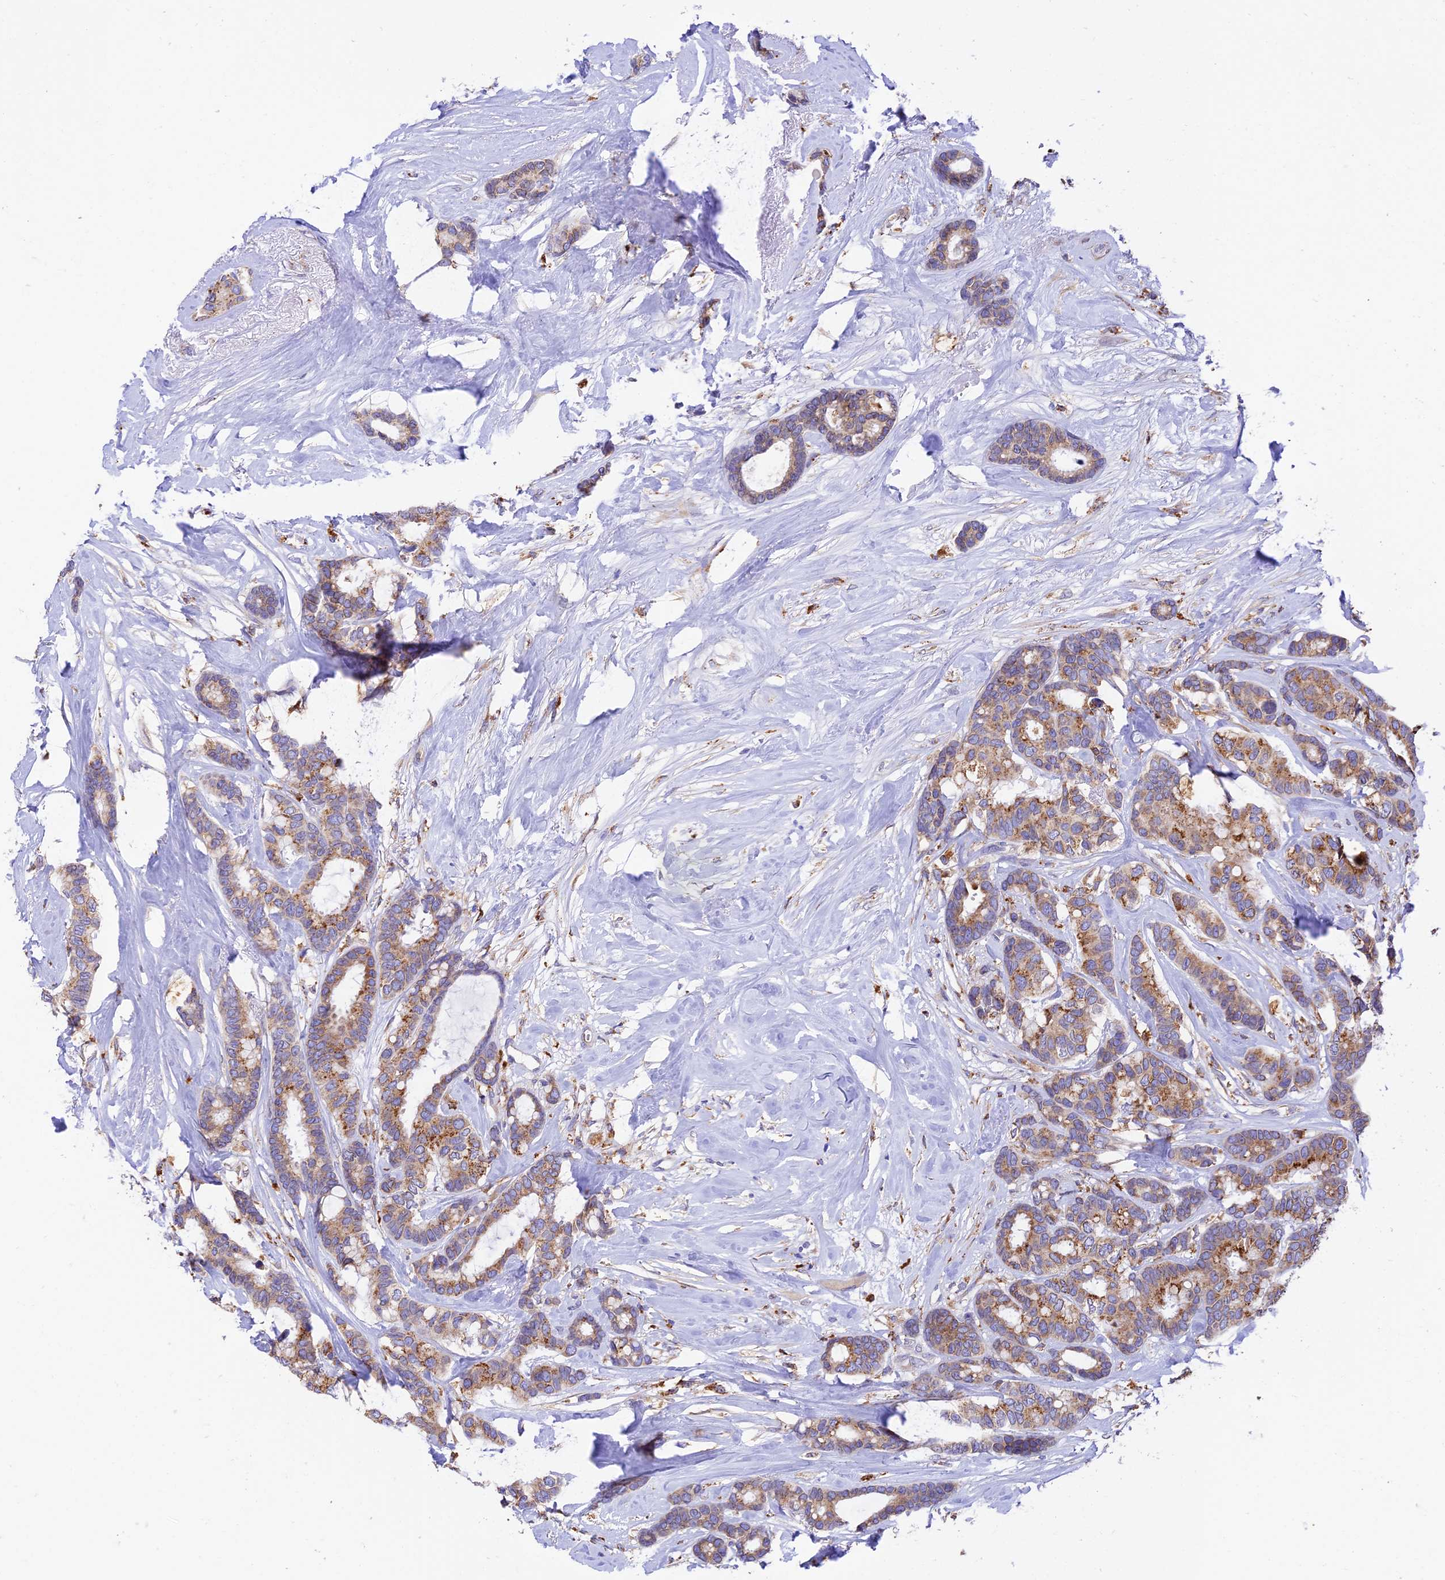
{"staining": {"intensity": "moderate", "quantity": ">75%", "location": "cytoplasmic/membranous"}, "tissue": "breast cancer", "cell_type": "Tumor cells", "image_type": "cancer", "snomed": [{"axis": "morphology", "description": "Duct carcinoma"}, {"axis": "topography", "description": "Breast"}], "caption": "Immunohistochemistry (IHC) micrograph of neoplastic tissue: human breast cancer stained using immunohistochemistry (IHC) exhibits medium levels of moderate protein expression localized specifically in the cytoplasmic/membranous of tumor cells, appearing as a cytoplasmic/membranous brown color.", "gene": "VKORC1", "patient": {"sex": "female", "age": 87}}